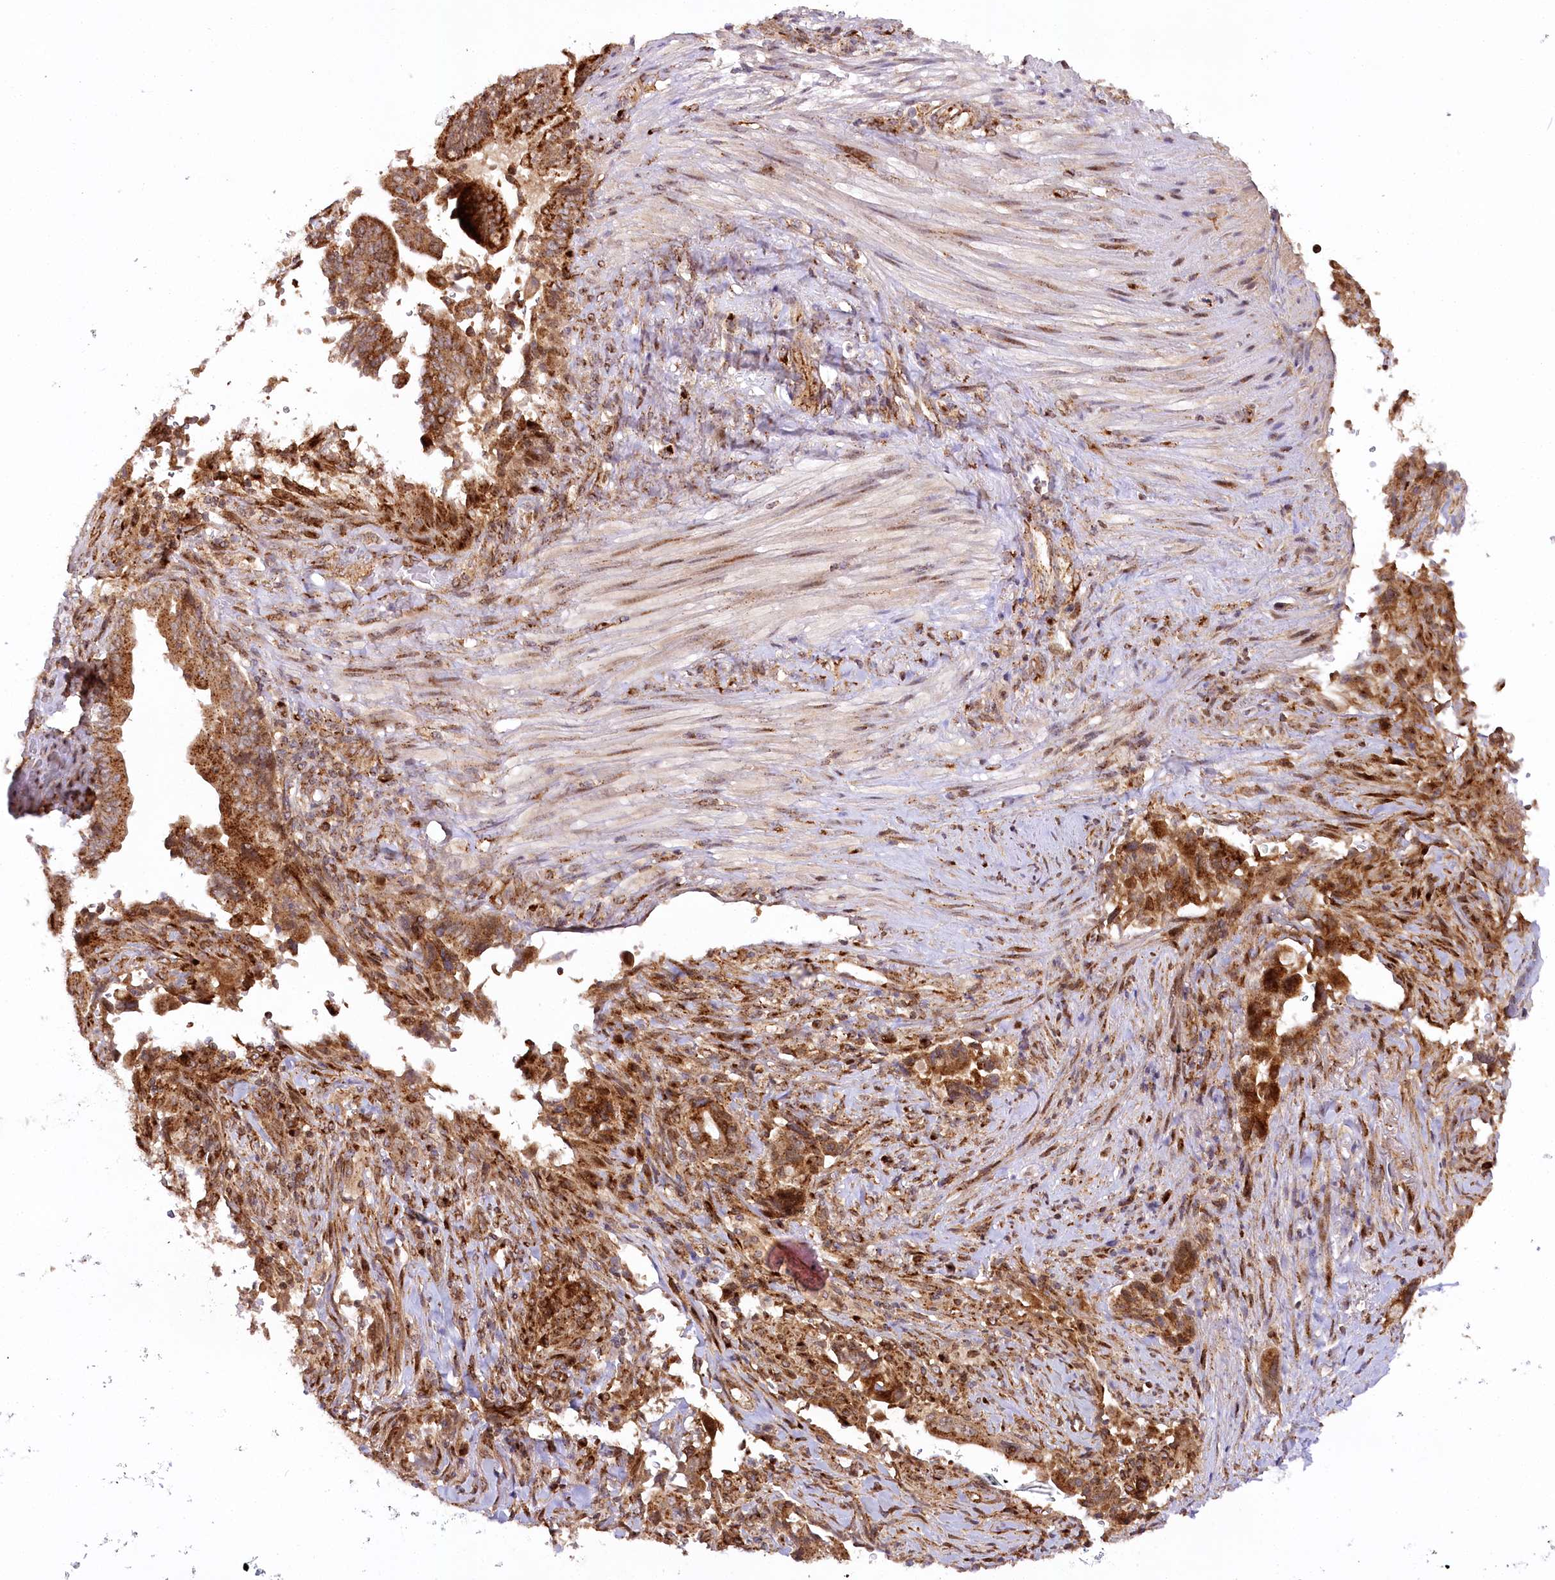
{"staining": {"intensity": "moderate", "quantity": ">75%", "location": "cytoplasmic/membranous"}, "tissue": "pancreatic cancer", "cell_type": "Tumor cells", "image_type": "cancer", "snomed": [{"axis": "morphology", "description": "Adenocarcinoma, NOS"}, {"axis": "topography", "description": "Pancreas"}], "caption": "The immunohistochemical stain highlights moderate cytoplasmic/membranous positivity in tumor cells of adenocarcinoma (pancreatic) tissue. (brown staining indicates protein expression, while blue staining denotes nuclei).", "gene": "COPG1", "patient": {"sex": "male", "age": 70}}